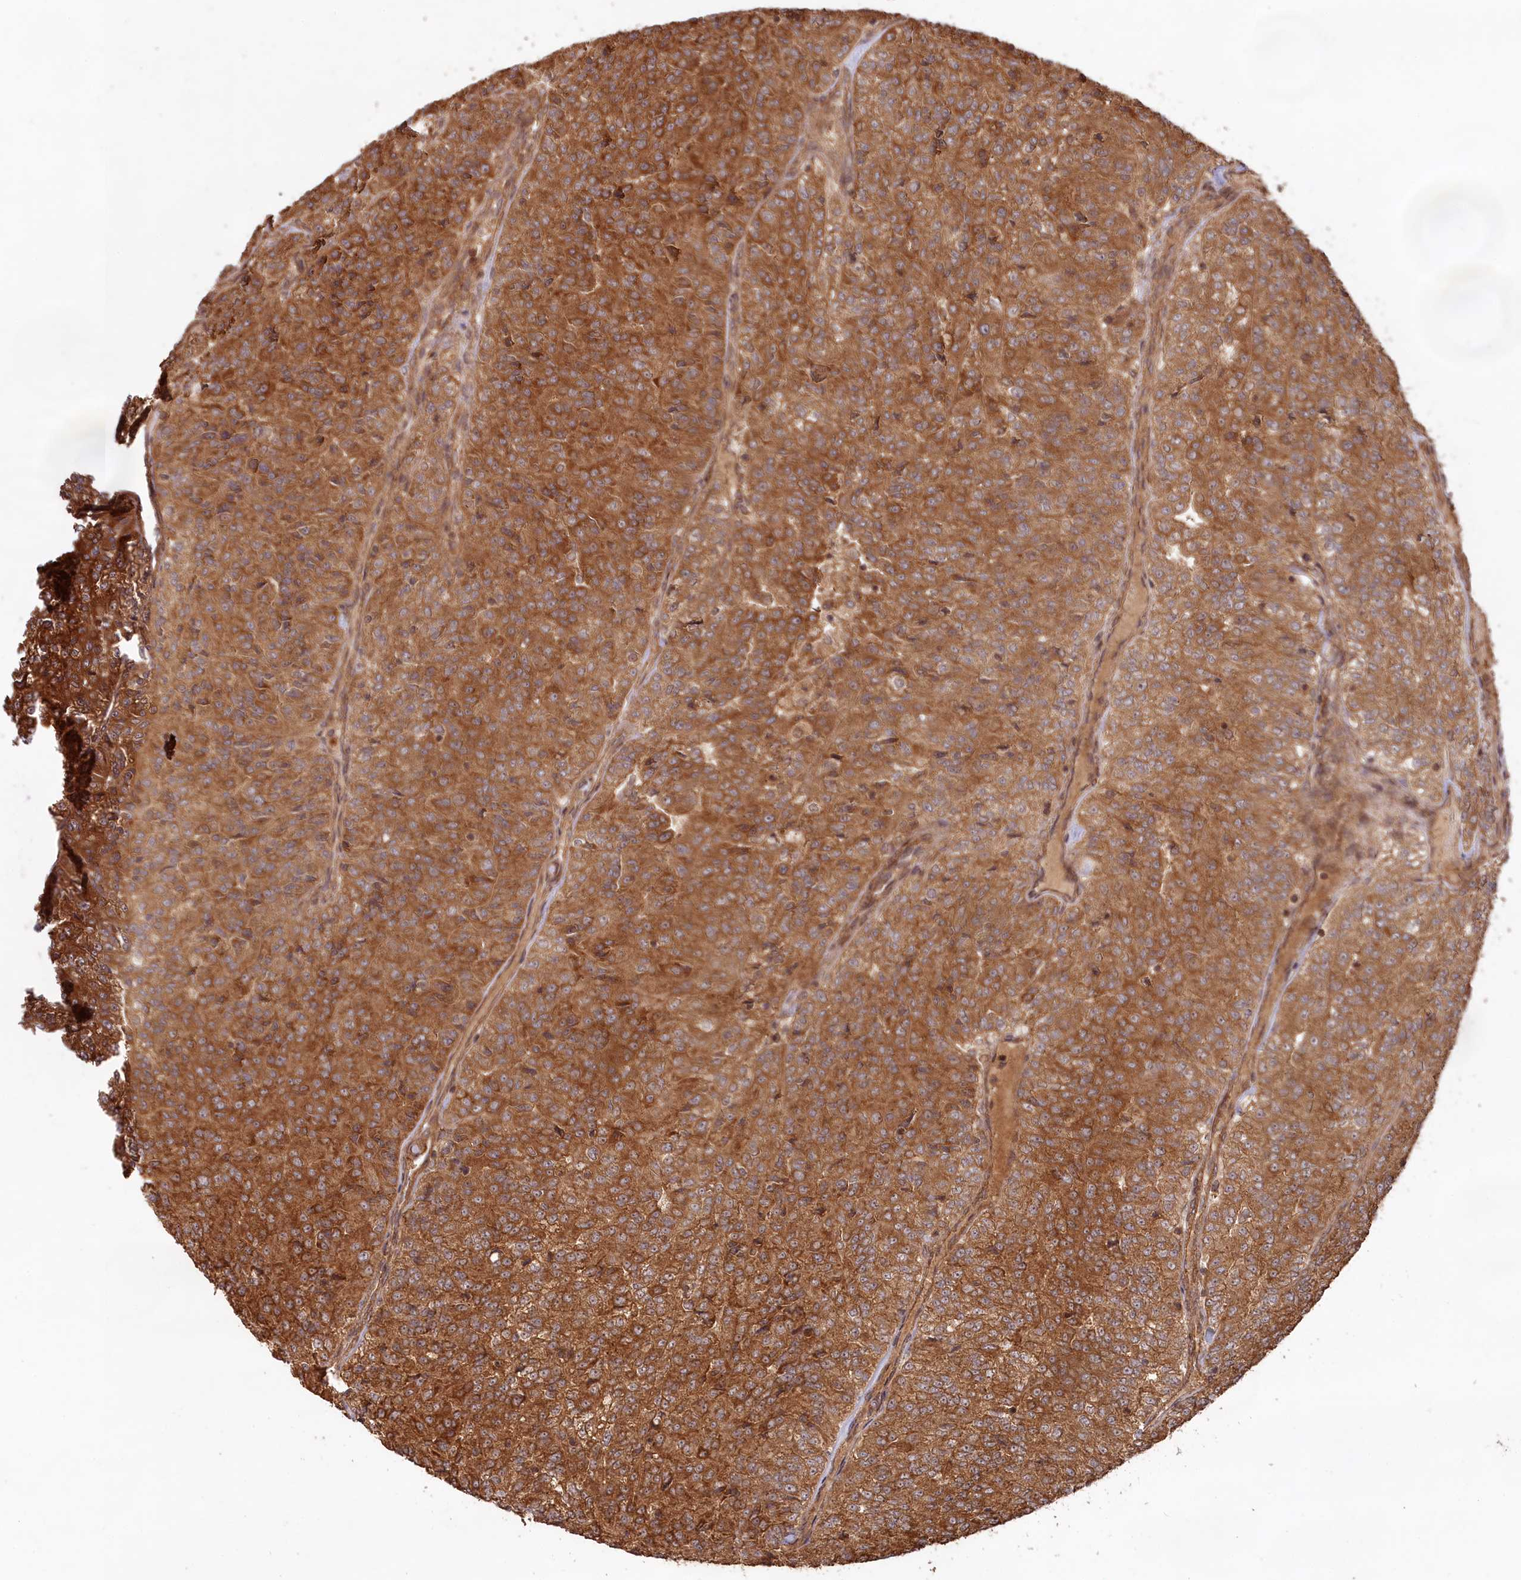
{"staining": {"intensity": "moderate", "quantity": ">75%", "location": "cytoplasmic/membranous"}, "tissue": "renal cancer", "cell_type": "Tumor cells", "image_type": "cancer", "snomed": [{"axis": "morphology", "description": "Adenocarcinoma, NOS"}, {"axis": "topography", "description": "Kidney"}], "caption": "Adenocarcinoma (renal) tissue displays moderate cytoplasmic/membranous positivity in about >75% of tumor cells The protein of interest is shown in brown color, while the nuclei are stained blue.", "gene": "CCDC174", "patient": {"sex": "female", "age": 63}}